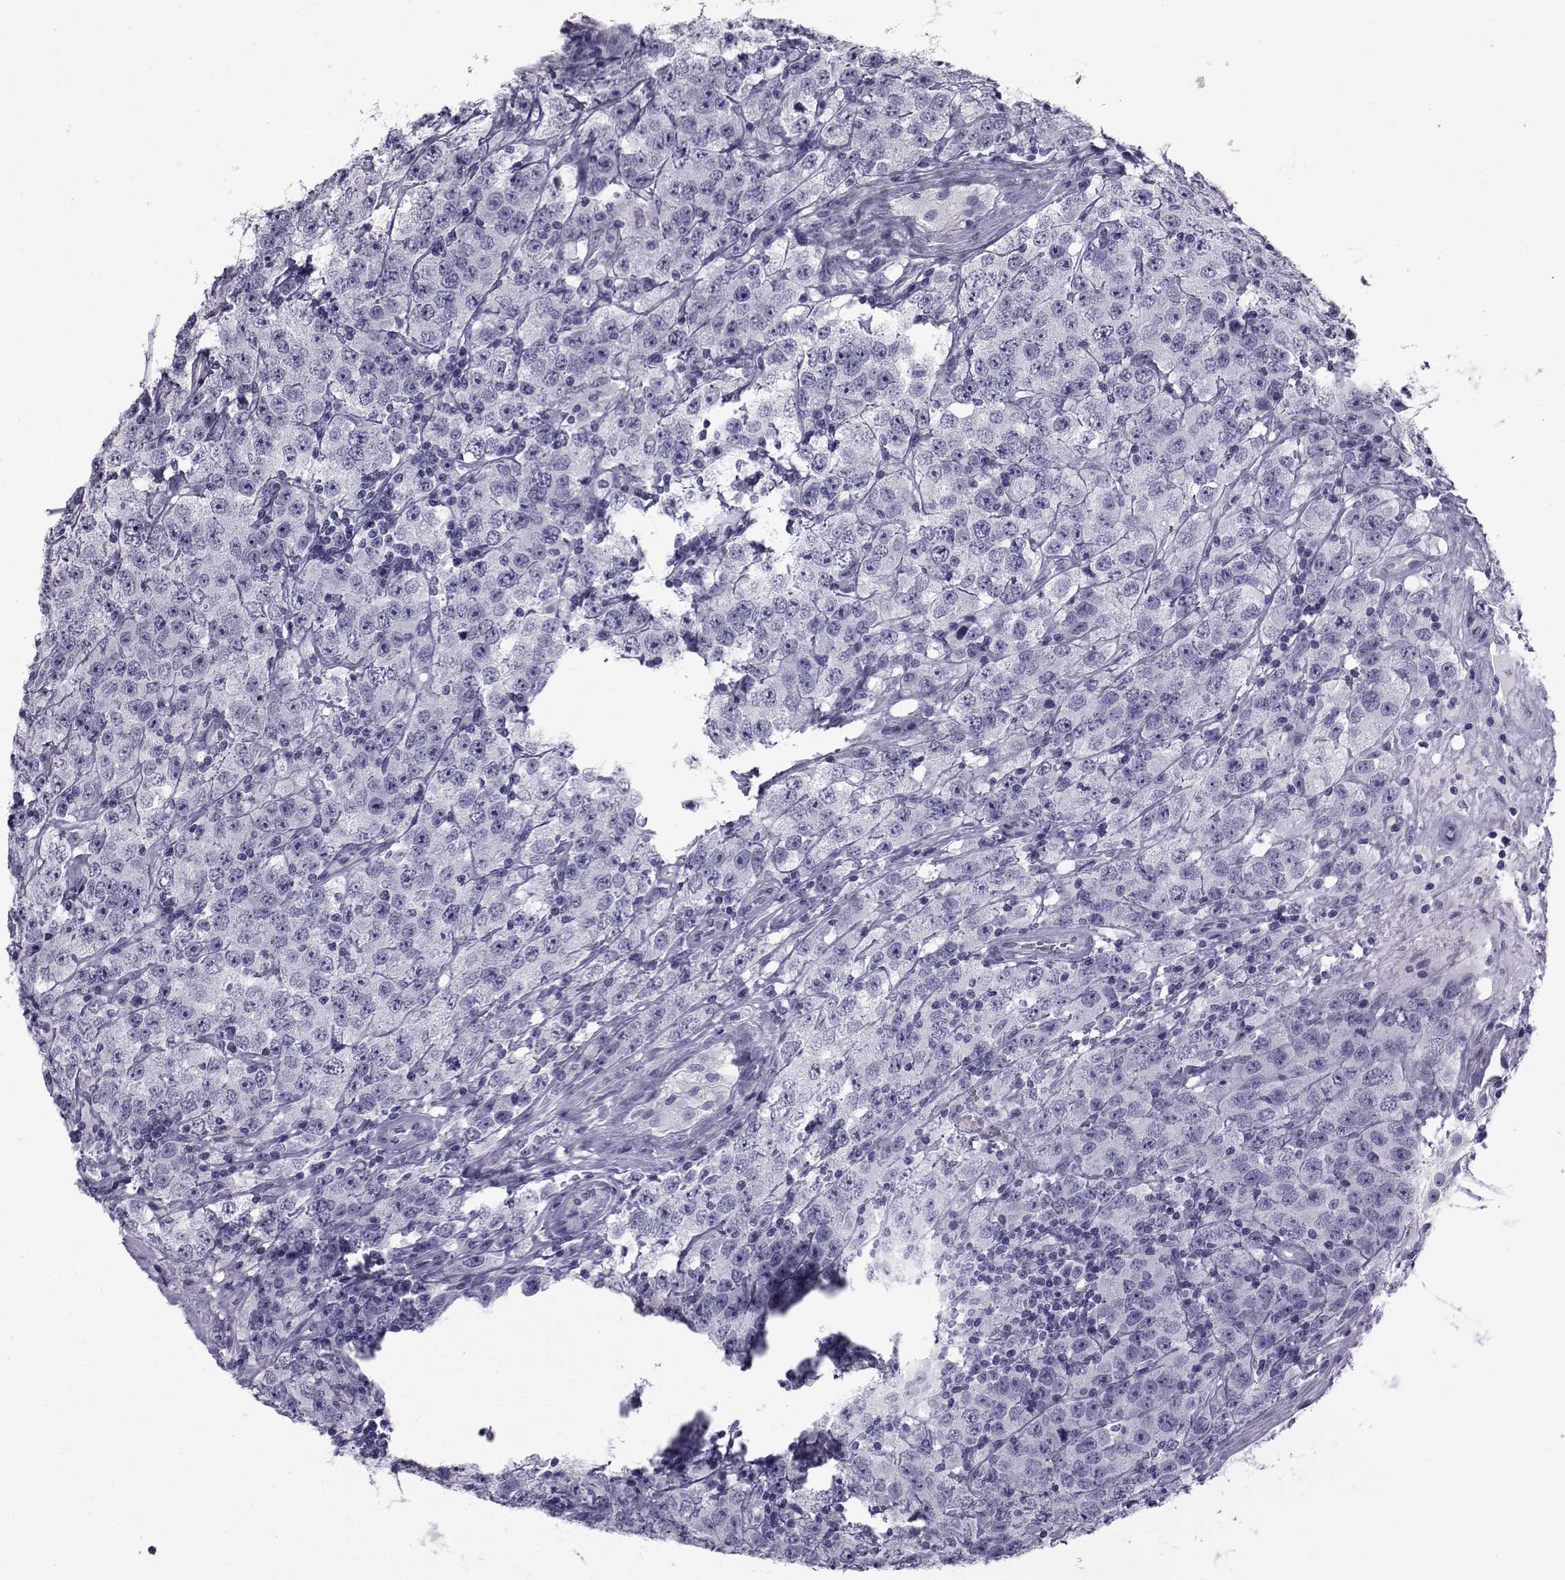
{"staining": {"intensity": "negative", "quantity": "none", "location": "none"}, "tissue": "testis cancer", "cell_type": "Tumor cells", "image_type": "cancer", "snomed": [{"axis": "morphology", "description": "Seminoma, NOS"}, {"axis": "topography", "description": "Testis"}], "caption": "There is no significant positivity in tumor cells of testis cancer (seminoma).", "gene": "SPANXD", "patient": {"sex": "male", "age": 52}}